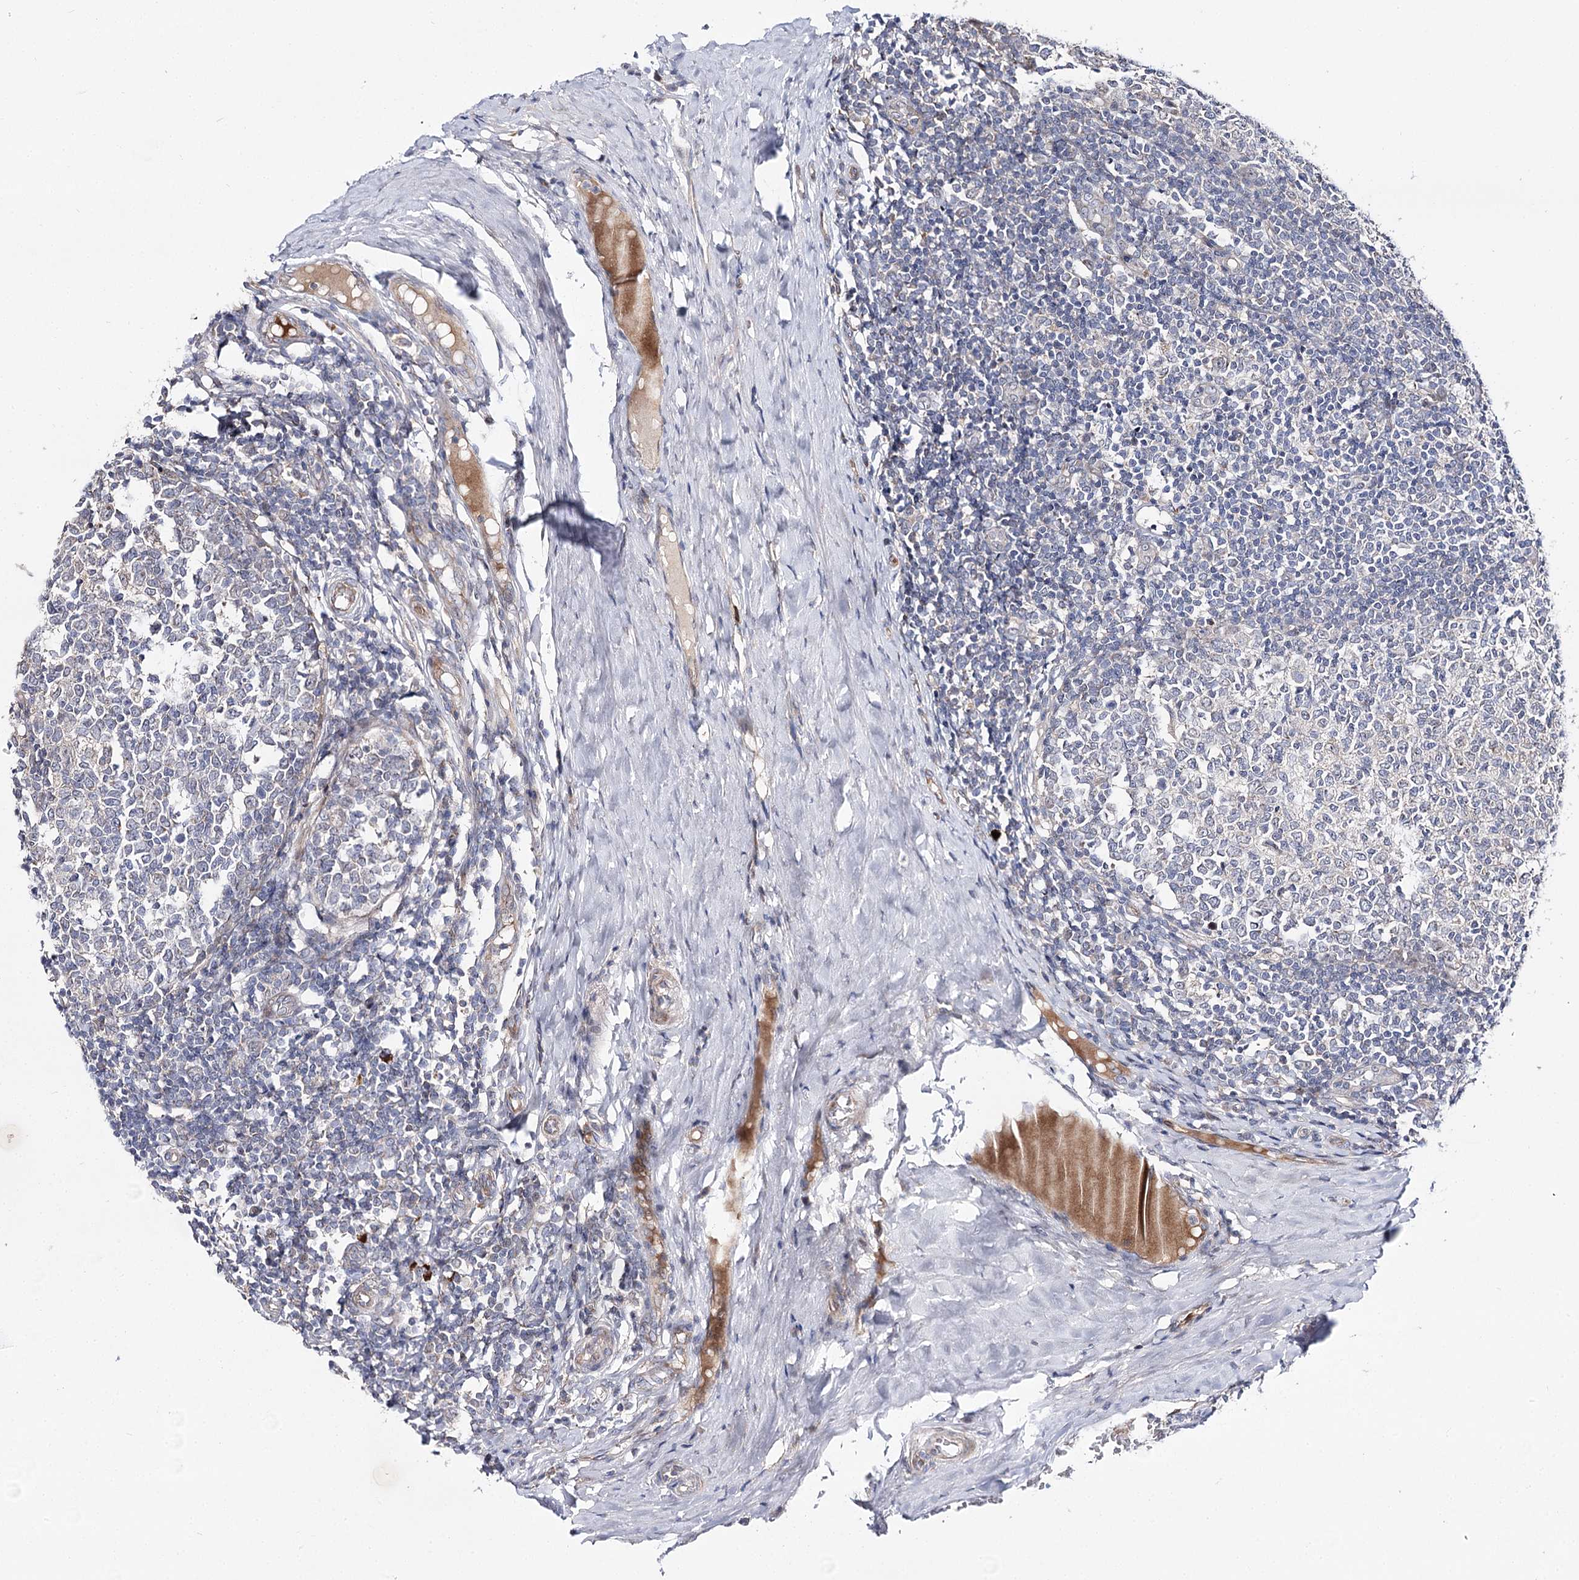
{"staining": {"intensity": "negative", "quantity": "none", "location": "none"}, "tissue": "tonsil", "cell_type": "Germinal center cells", "image_type": "normal", "snomed": [{"axis": "morphology", "description": "Normal tissue, NOS"}, {"axis": "topography", "description": "Tonsil"}], "caption": "An image of tonsil stained for a protein displays no brown staining in germinal center cells. The staining was performed using DAB to visualize the protein expression in brown, while the nuclei were stained in blue with hematoxylin (Magnification: 20x).", "gene": "ARHGAP32", "patient": {"sex": "female", "age": 19}}